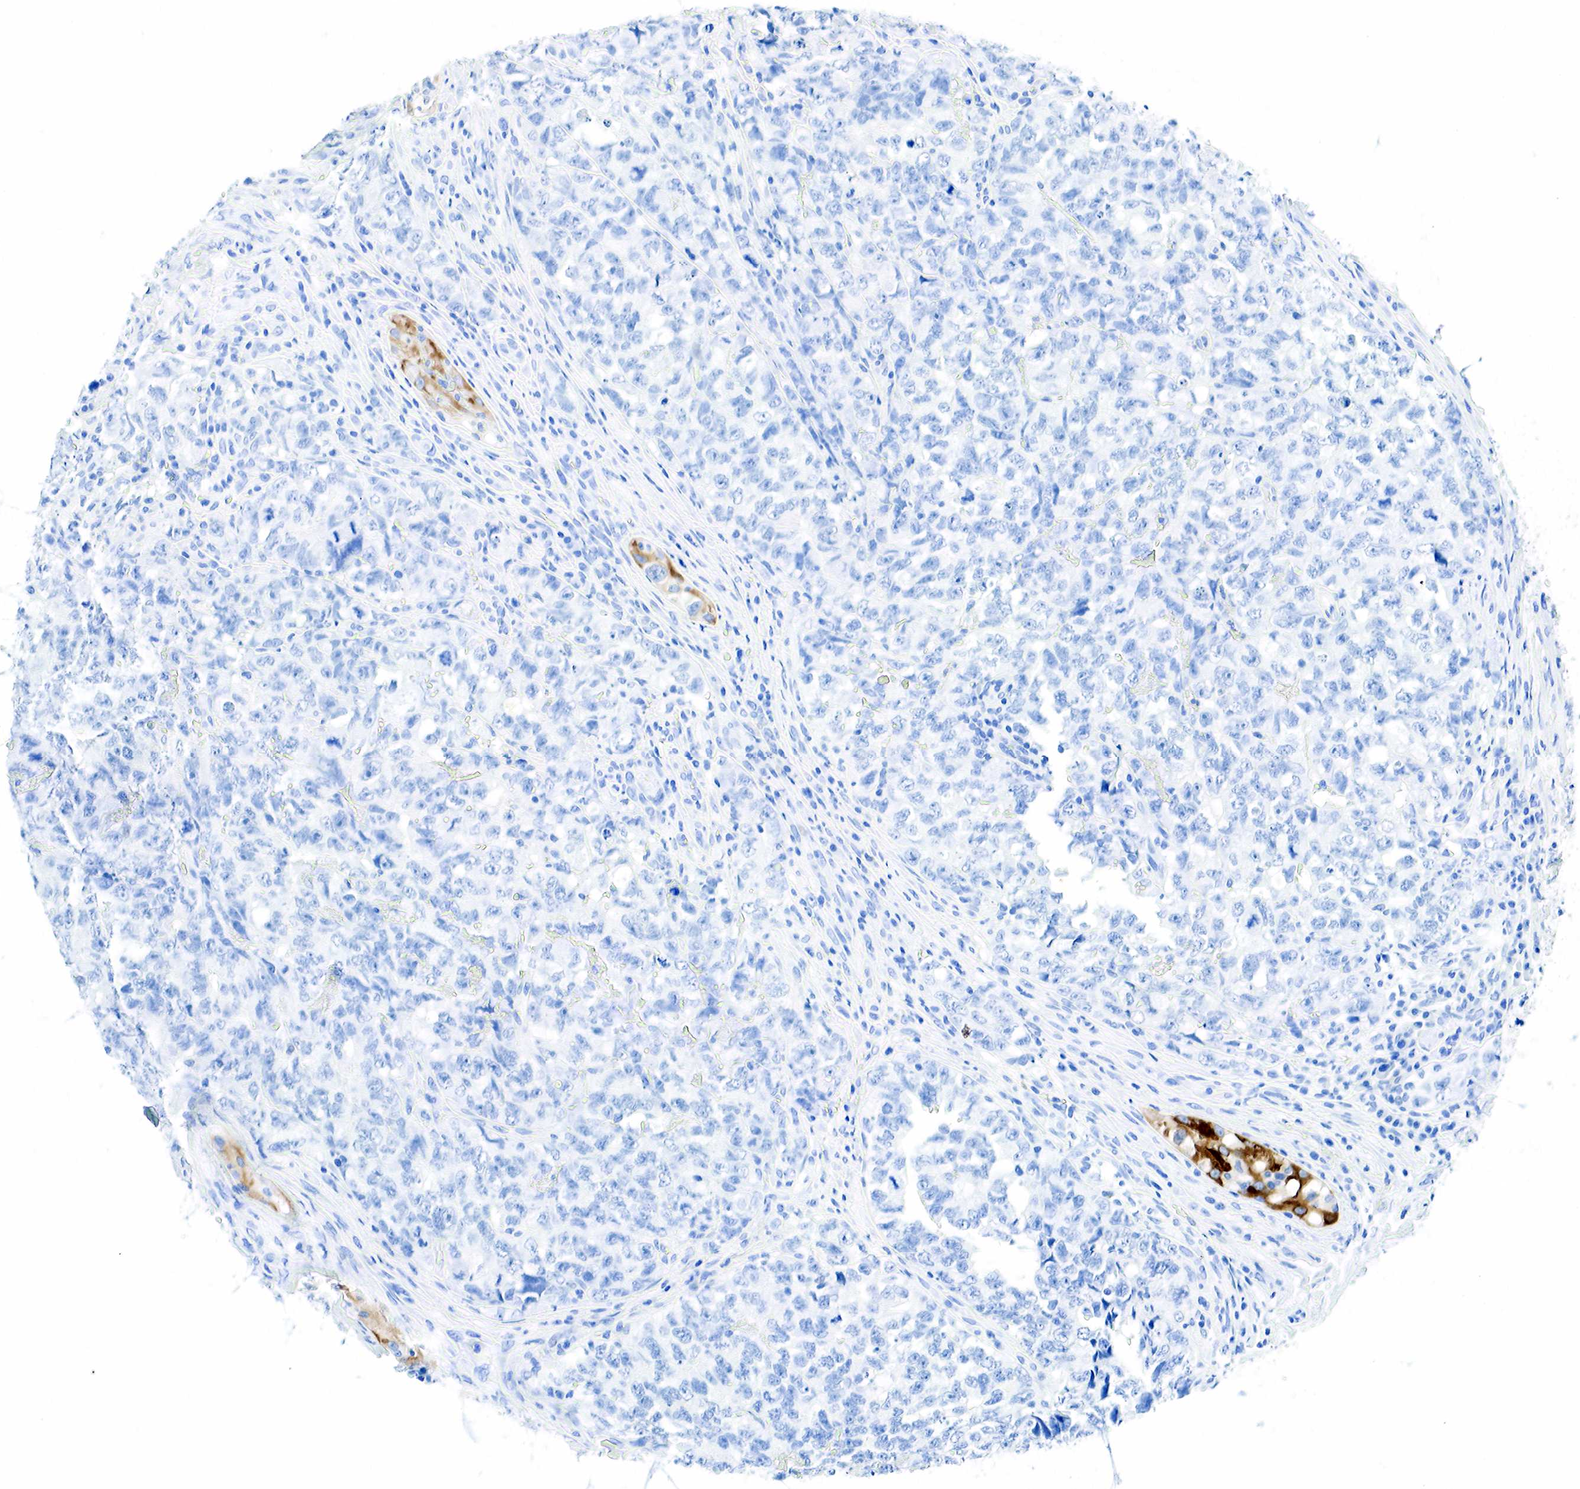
{"staining": {"intensity": "negative", "quantity": "none", "location": "none"}, "tissue": "testis cancer", "cell_type": "Tumor cells", "image_type": "cancer", "snomed": [{"axis": "morphology", "description": "Carcinoma, Embryonal, NOS"}, {"axis": "topography", "description": "Testis"}], "caption": "Photomicrograph shows no protein positivity in tumor cells of embryonal carcinoma (testis) tissue.", "gene": "INHA", "patient": {"sex": "male", "age": 31}}